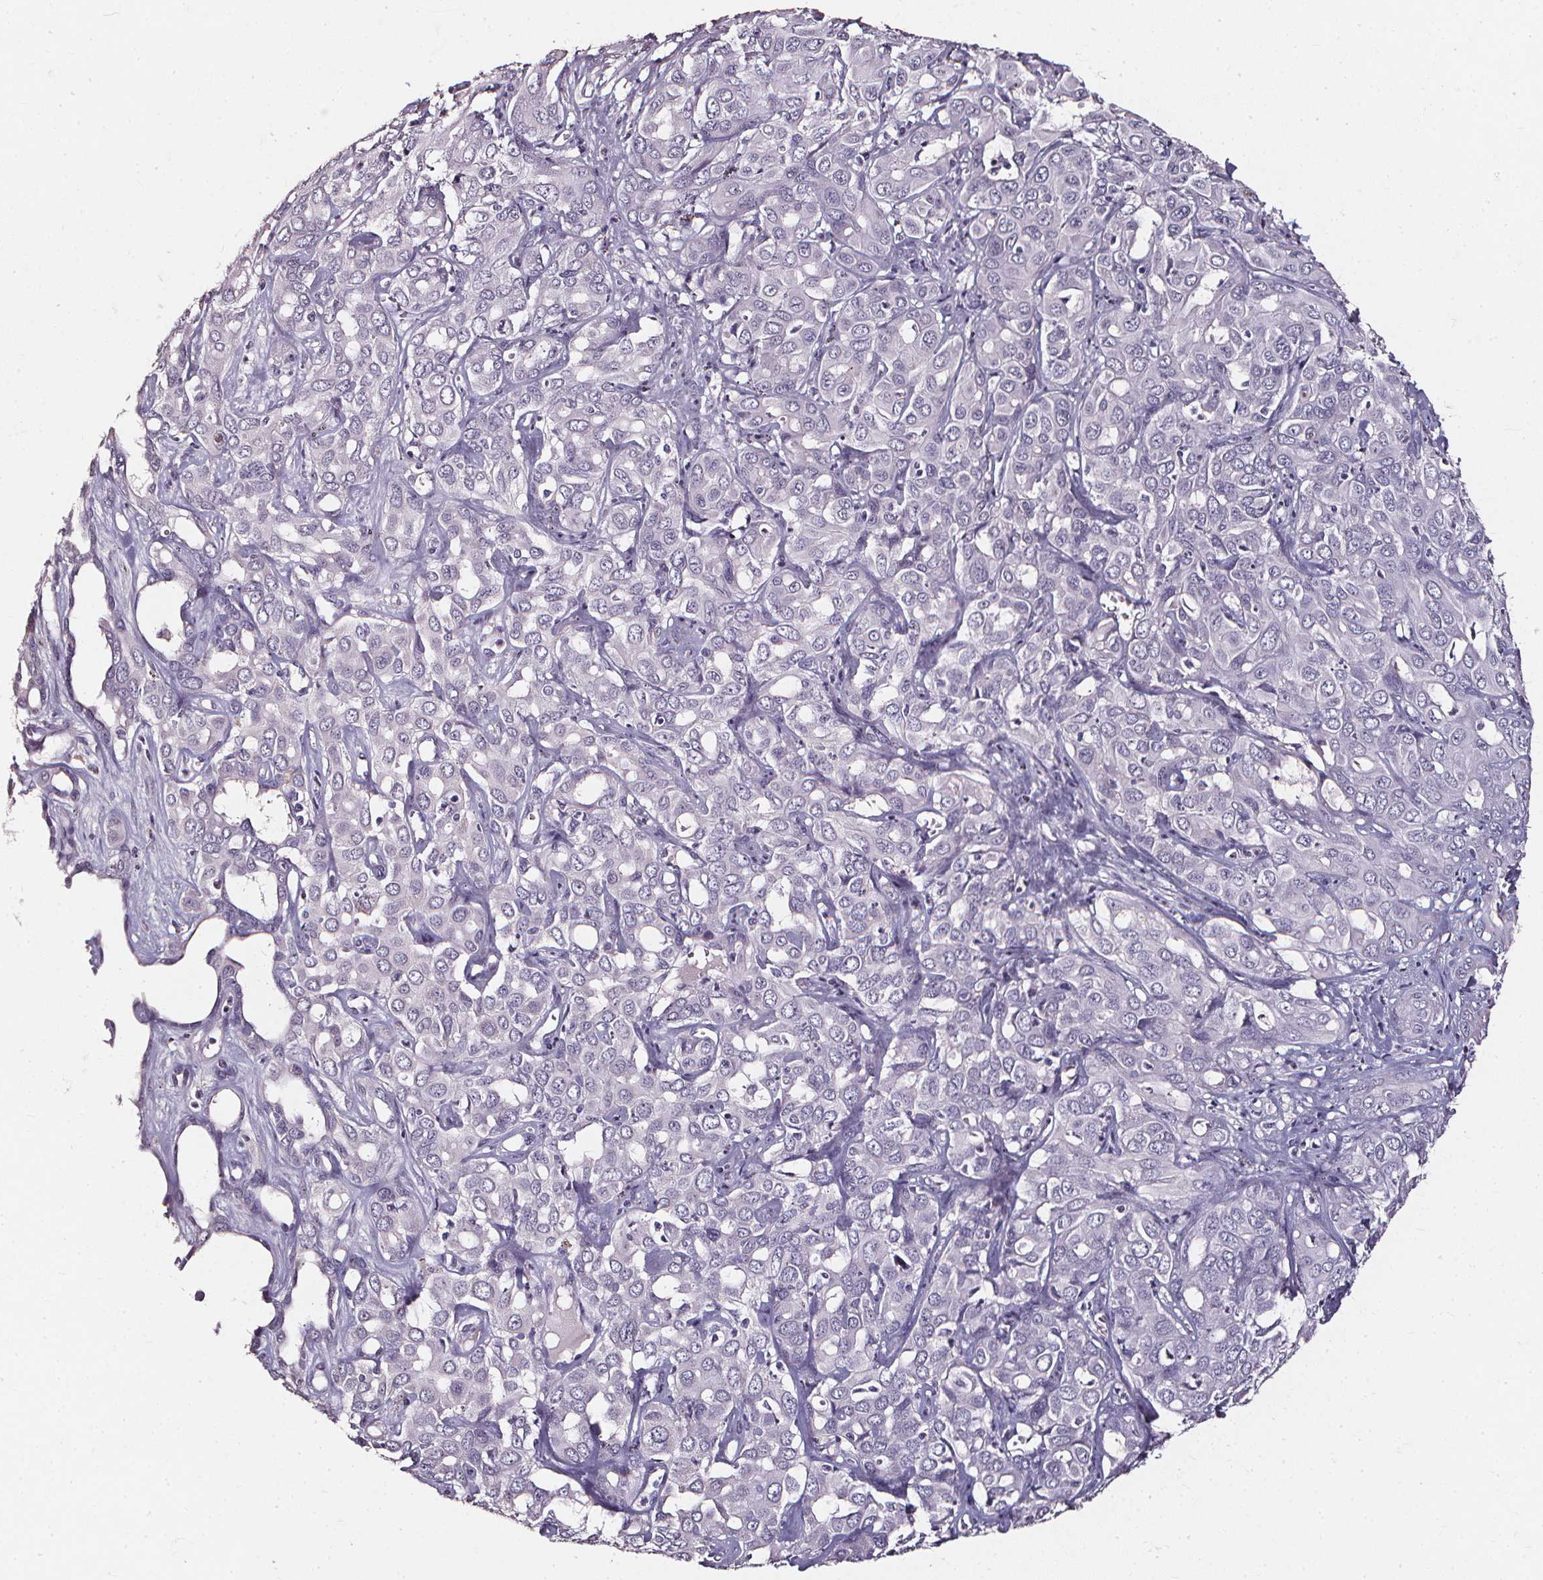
{"staining": {"intensity": "negative", "quantity": "none", "location": "none"}, "tissue": "liver cancer", "cell_type": "Tumor cells", "image_type": "cancer", "snomed": [{"axis": "morphology", "description": "Cholangiocarcinoma"}, {"axis": "topography", "description": "Liver"}], "caption": "DAB (3,3'-diaminobenzidine) immunohistochemical staining of liver cholangiocarcinoma shows no significant expression in tumor cells.", "gene": "DEFA5", "patient": {"sex": "female", "age": 60}}